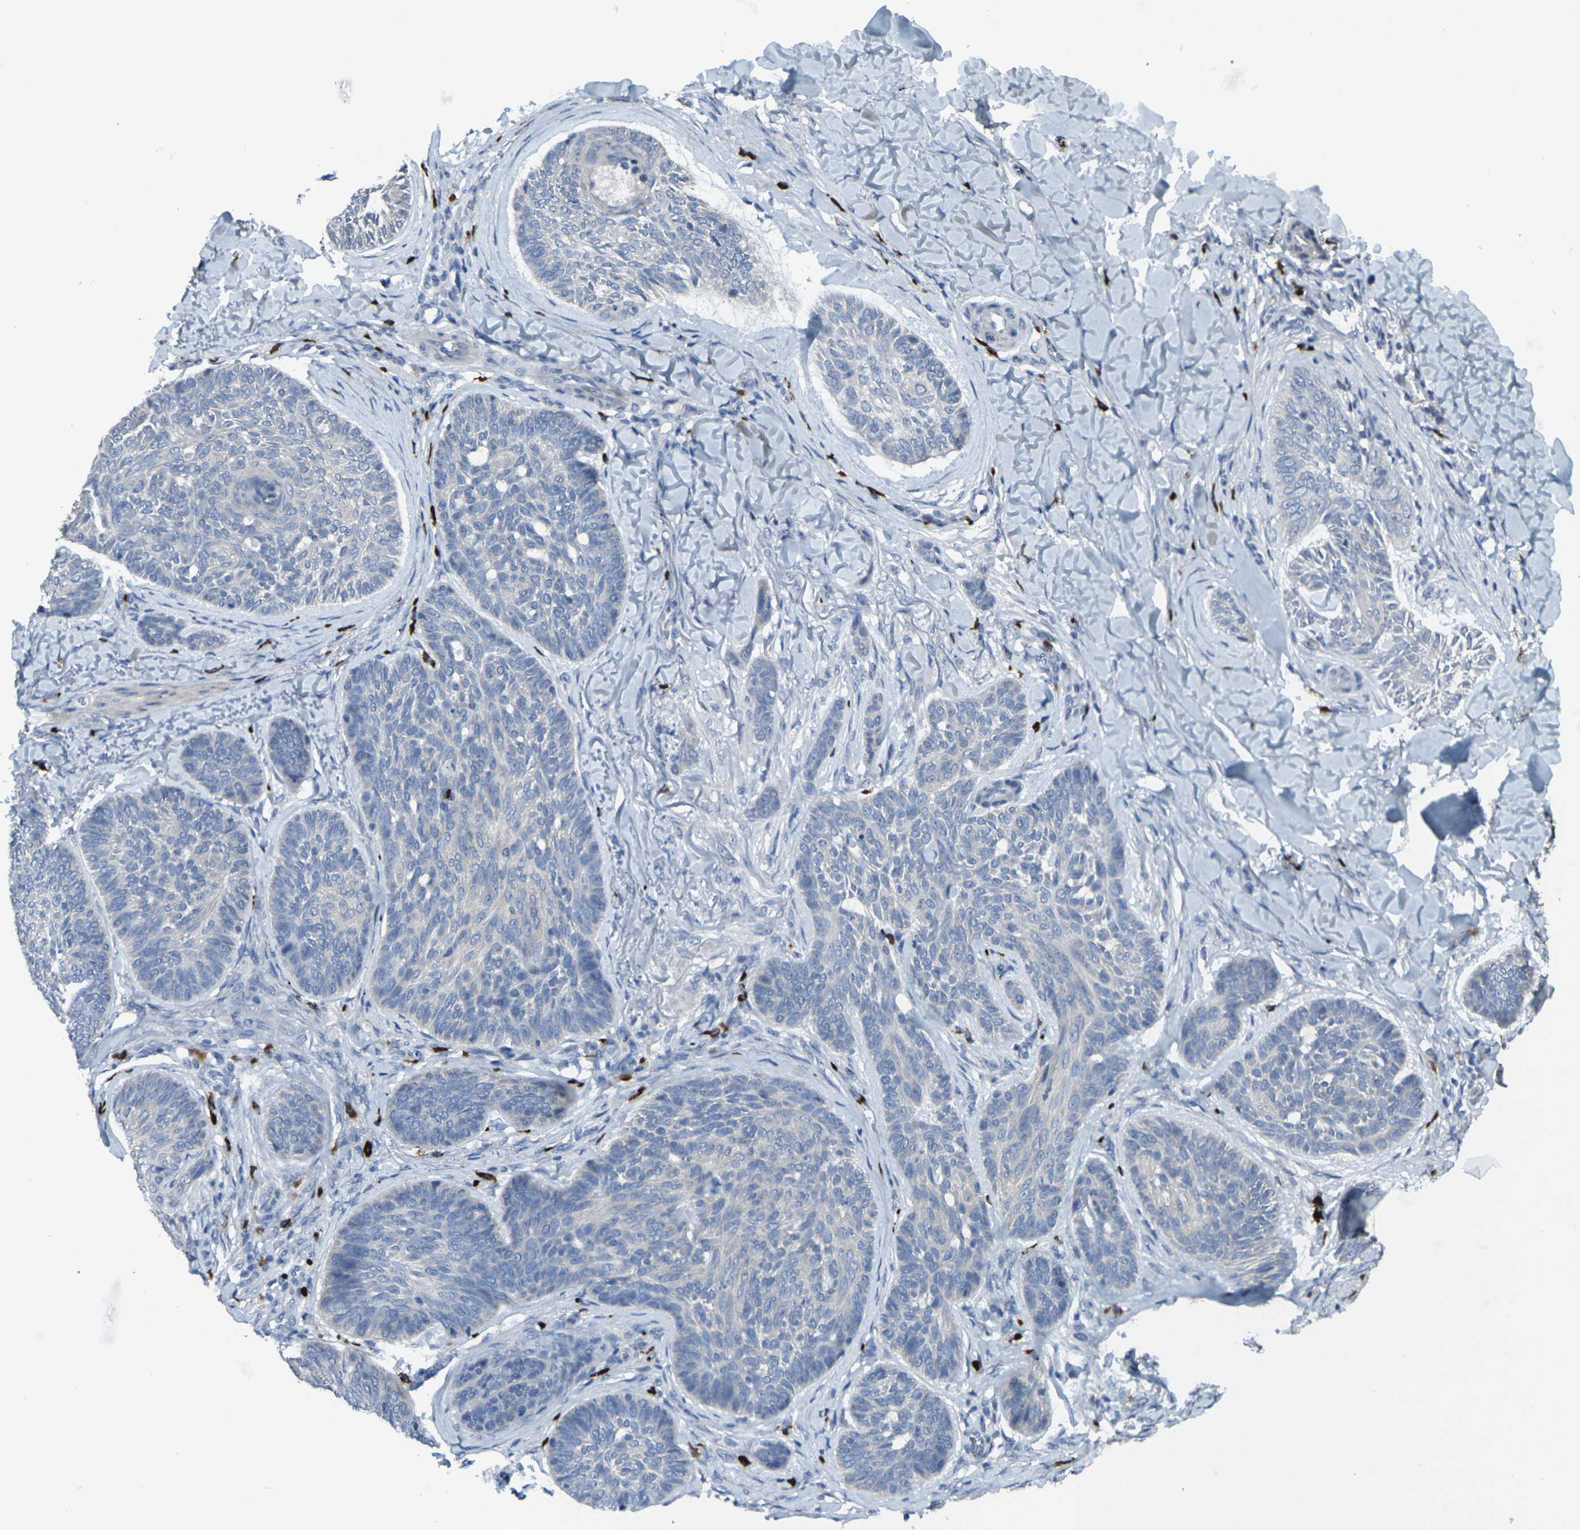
{"staining": {"intensity": "negative", "quantity": "none", "location": "none"}, "tissue": "skin cancer", "cell_type": "Tumor cells", "image_type": "cancer", "snomed": [{"axis": "morphology", "description": "Basal cell carcinoma"}, {"axis": "topography", "description": "Skin"}], "caption": "The immunohistochemistry histopathology image has no significant expression in tumor cells of skin cancer (basal cell carcinoma) tissue. (IHC, brightfield microscopy, high magnification).", "gene": "CCR10", "patient": {"sex": "male", "age": 43}}